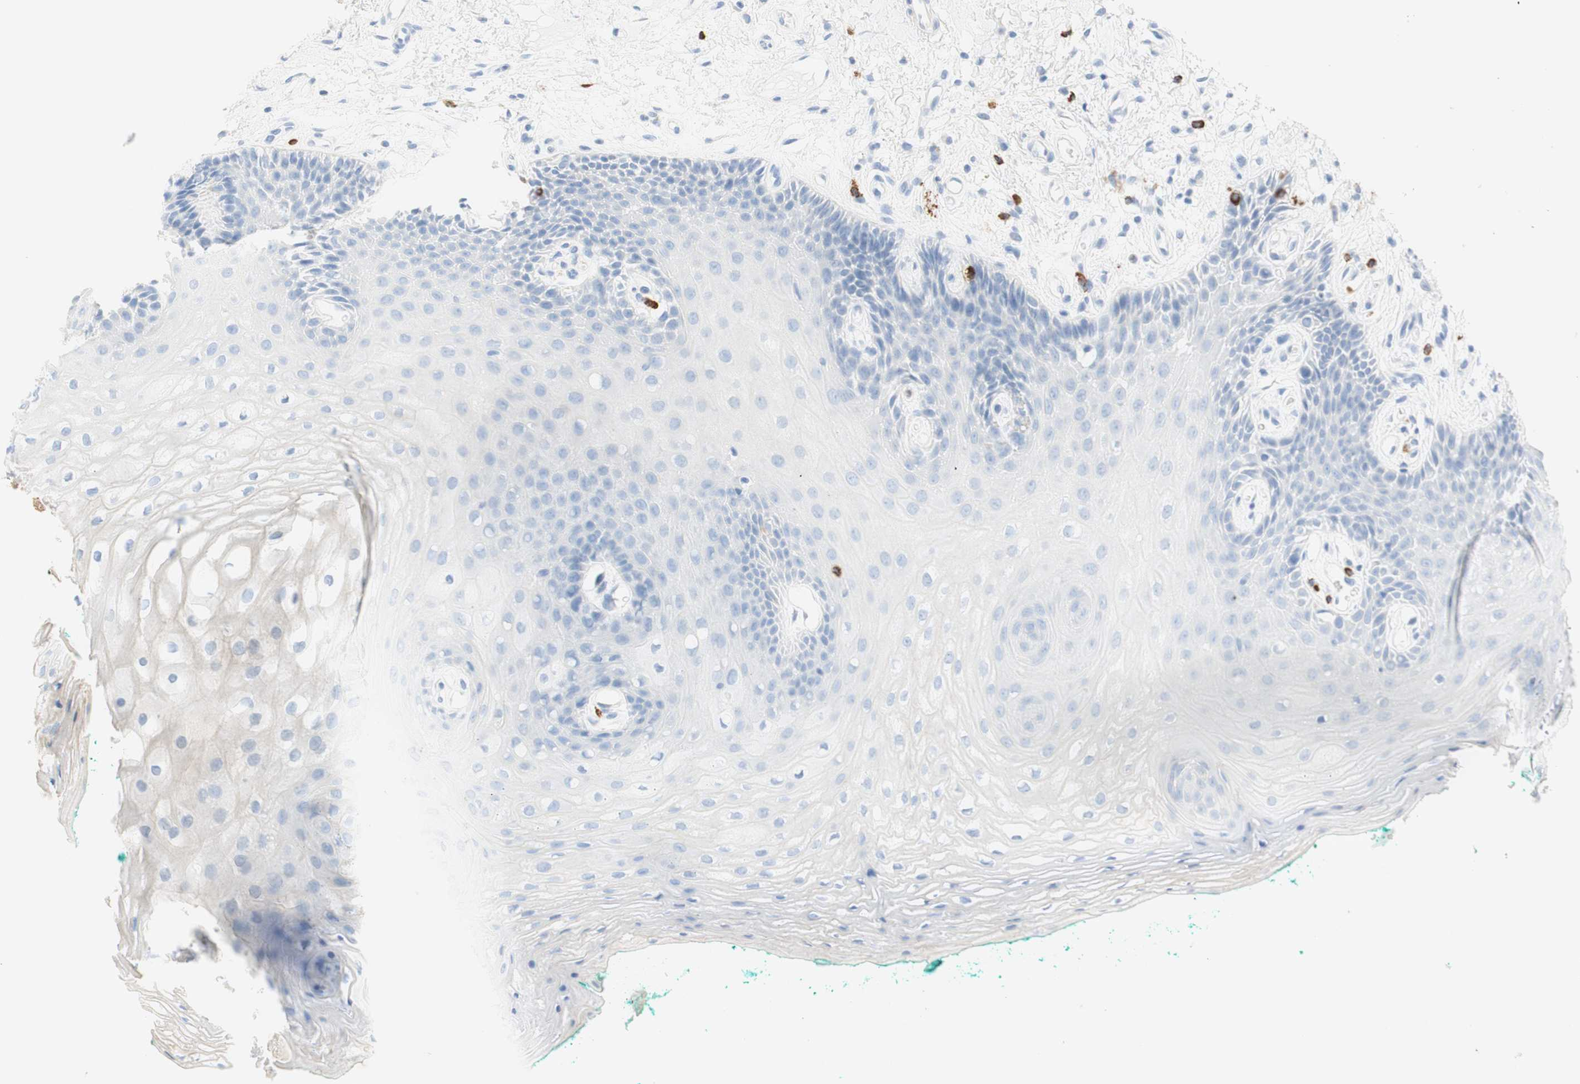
{"staining": {"intensity": "negative", "quantity": "none", "location": "none"}, "tissue": "oral mucosa", "cell_type": "Squamous epithelial cells", "image_type": "normal", "snomed": [{"axis": "morphology", "description": "Normal tissue, NOS"}, {"axis": "topography", "description": "Skeletal muscle"}, {"axis": "topography", "description": "Oral tissue"}, {"axis": "topography", "description": "Peripheral nerve tissue"}], "caption": "Oral mucosa was stained to show a protein in brown. There is no significant staining in squamous epithelial cells. (Brightfield microscopy of DAB (3,3'-diaminobenzidine) IHC at high magnification).", "gene": "CEACAM1", "patient": {"sex": "female", "age": 84}}